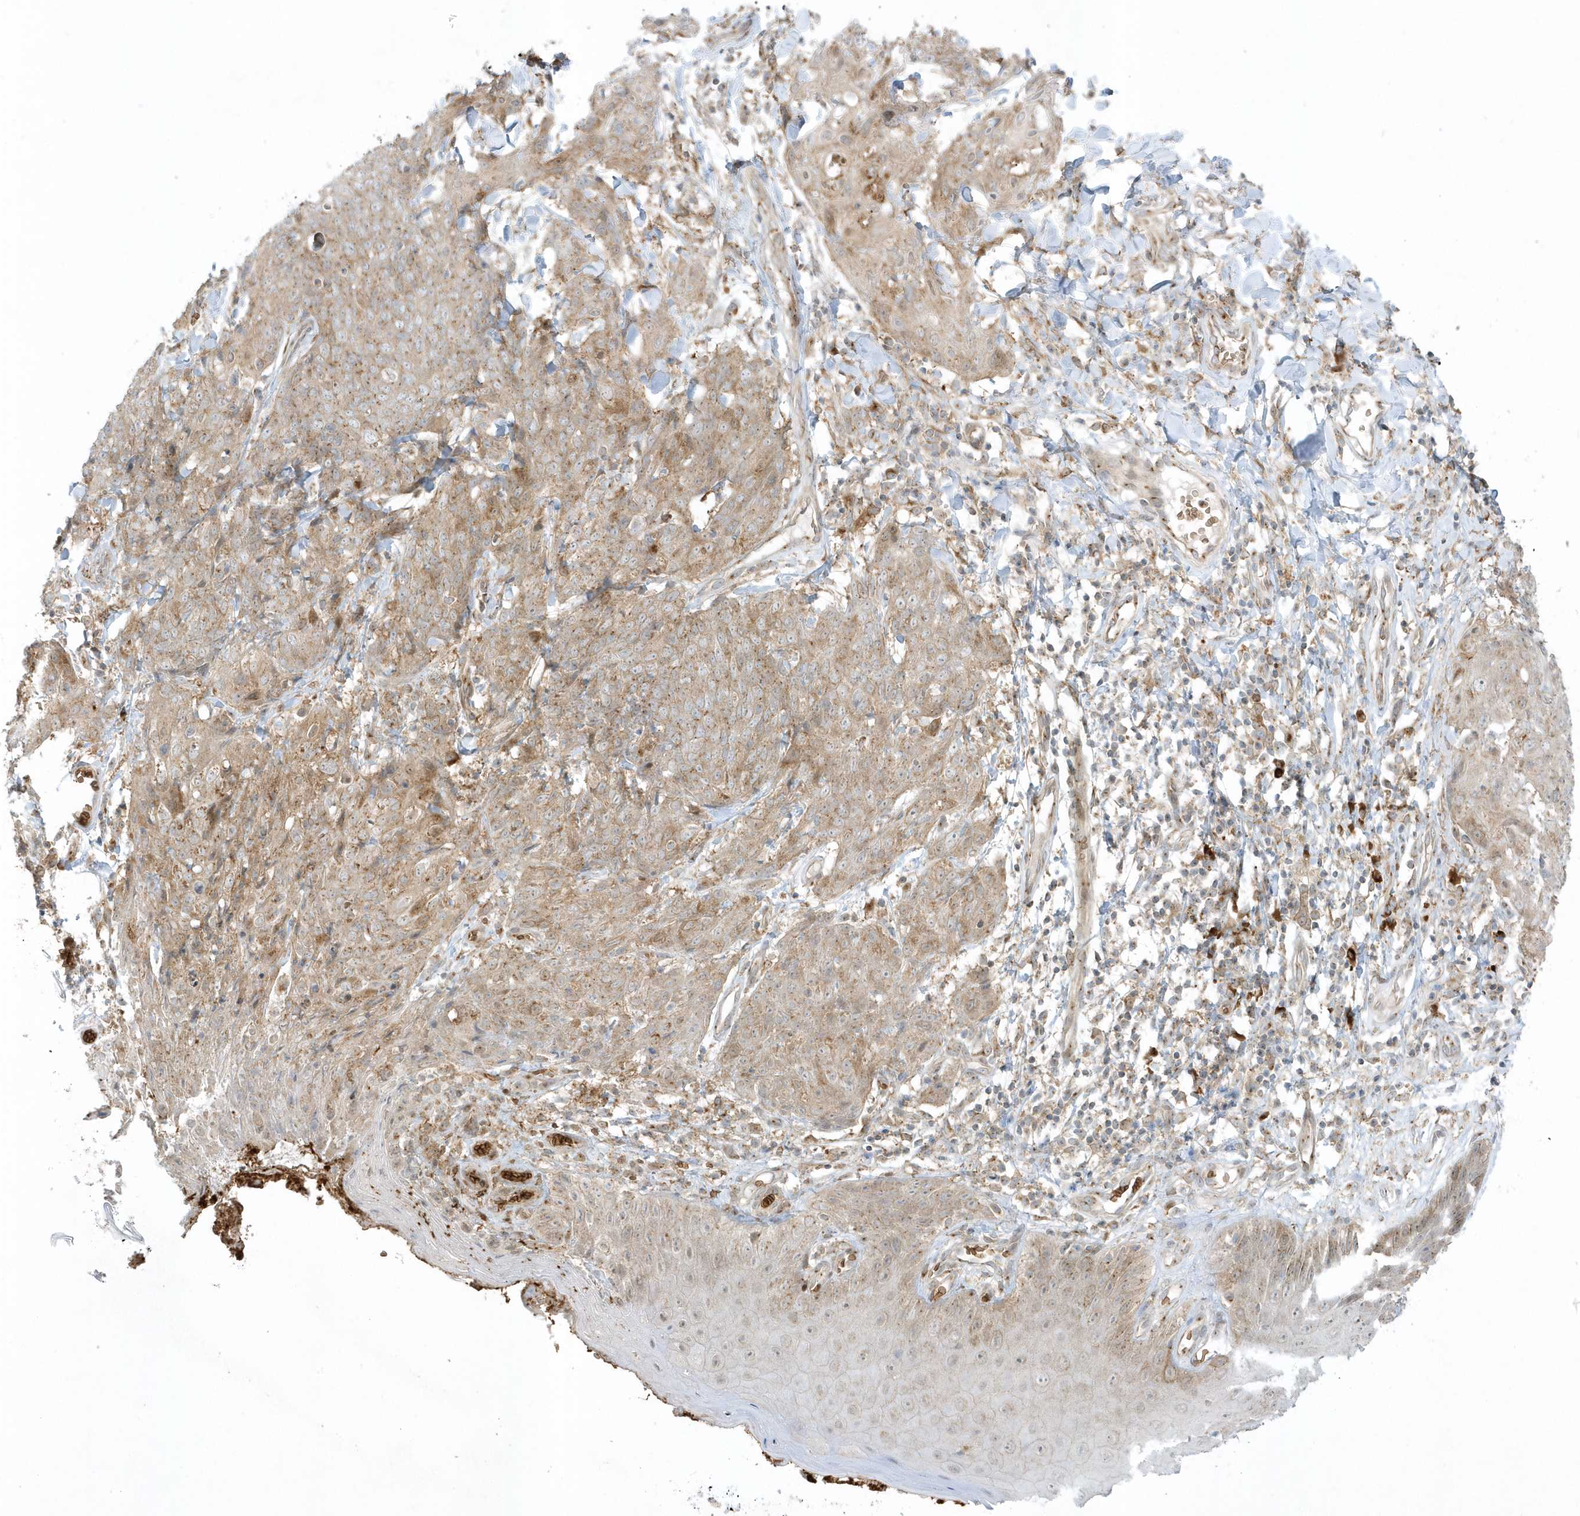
{"staining": {"intensity": "moderate", "quantity": ">75%", "location": "cytoplasmic/membranous"}, "tissue": "skin cancer", "cell_type": "Tumor cells", "image_type": "cancer", "snomed": [{"axis": "morphology", "description": "Squamous cell carcinoma, NOS"}, {"axis": "topography", "description": "Skin"}, {"axis": "topography", "description": "Vulva"}], "caption": "Immunohistochemistry (IHC) micrograph of neoplastic tissue: human squamous cell carcinoma (skin) stained using IHC demonstrates medium levels of moderate protein expression localized specifically in the cytoplasmic/membranous of tumor cells, appearing as a cytoplasmic/membranous brown color.", "gene": "RPP40", "patient": {"sex": "female", "age": 85}}